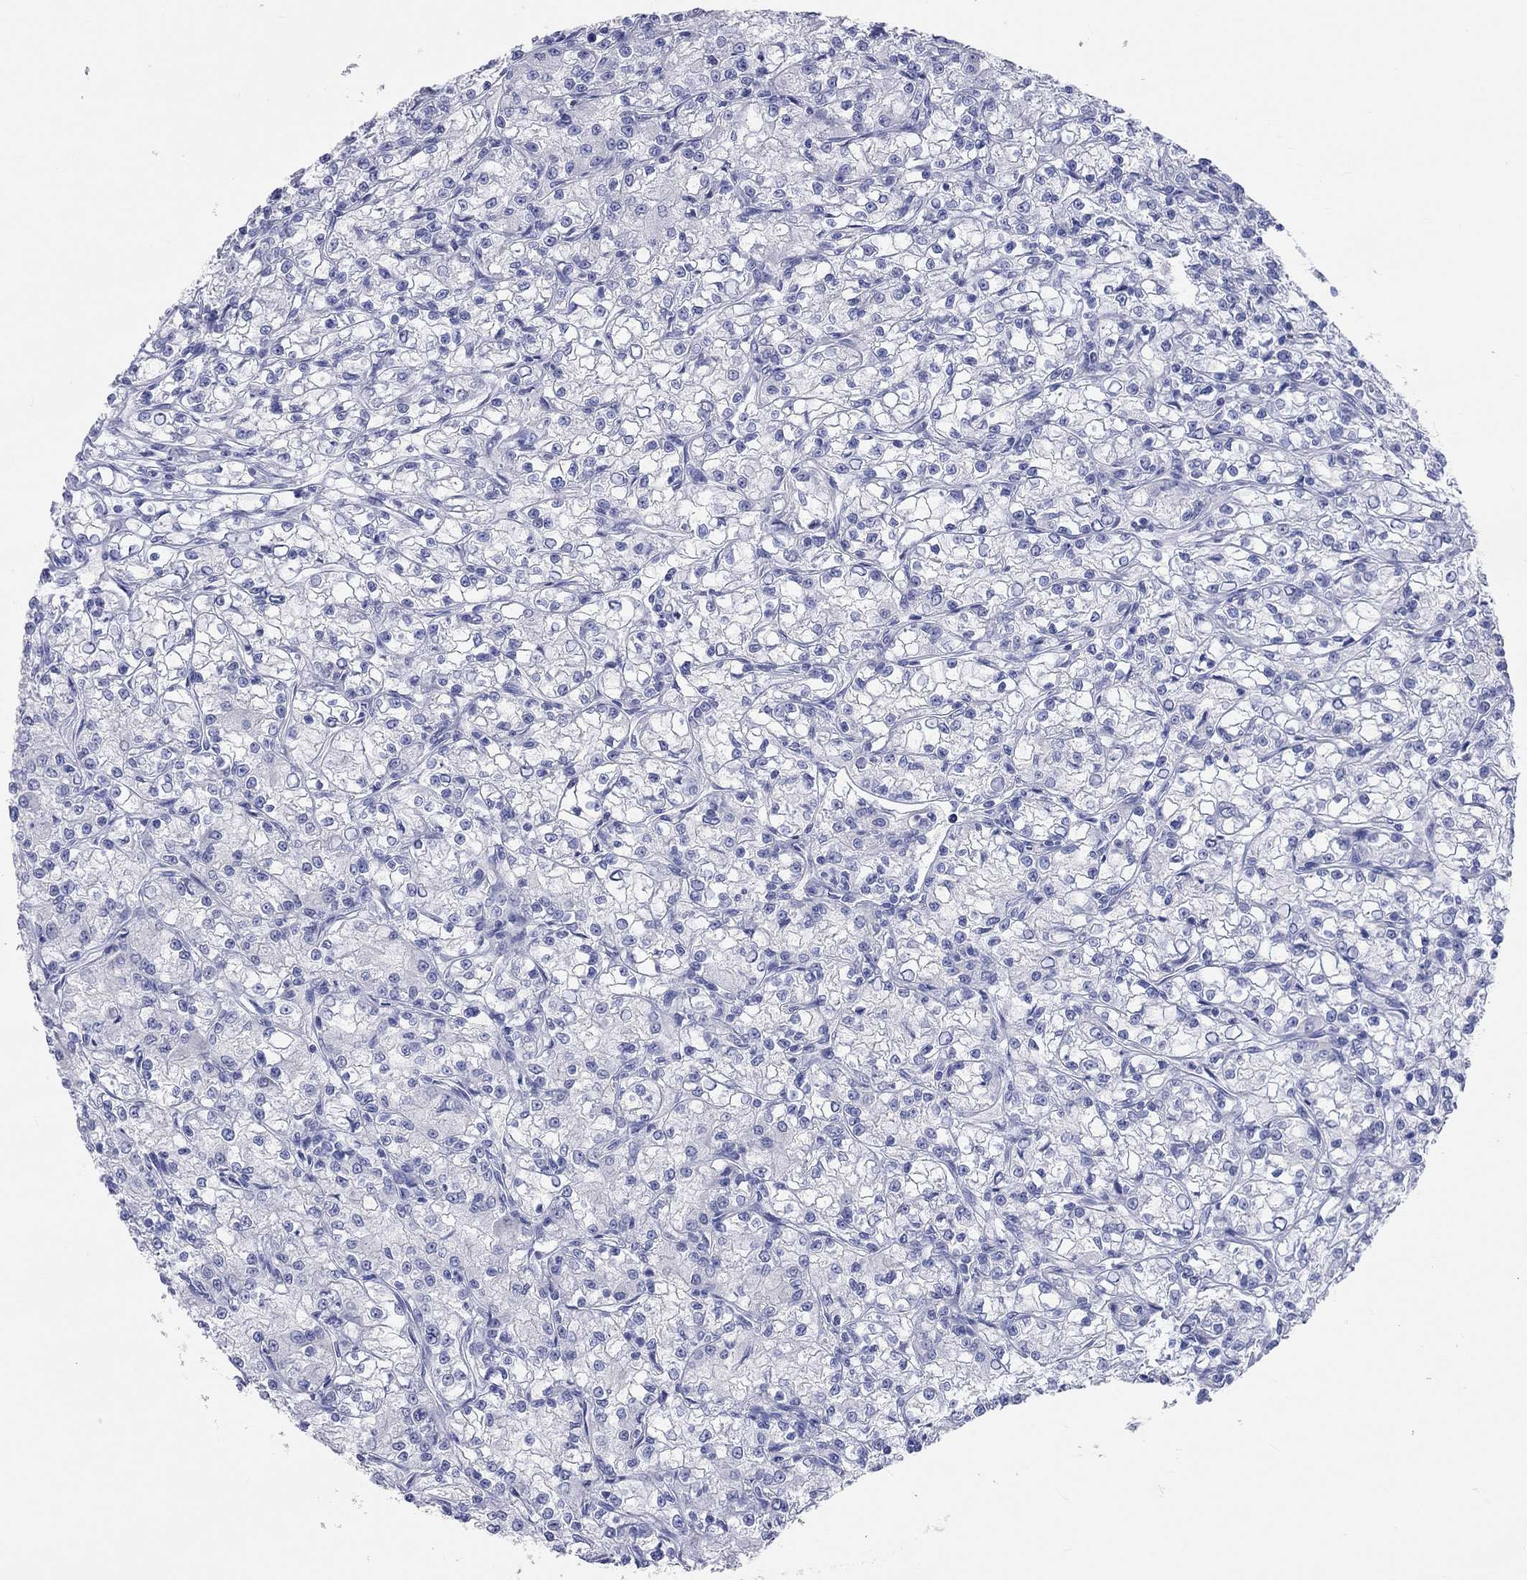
{"staining": {"intensity": "negative", "quantity": "none", "location": "none"}, "tissue": "renal cancer", "cell_type": "Tumor cells", "image_type": "cancer", "snomed": [{"axis": "morphology", "description": "Adenocarcinoma, NOS"}, {"axis": "topography", "description": "Kidney"}], "caption": "This is a histopathology image of immunohistochemistry staining of renal adenocarcinoma, which shows no expression in tumor cells.", "gene": "SPATA9", "patient": {"sex": "female", "age": 59}}